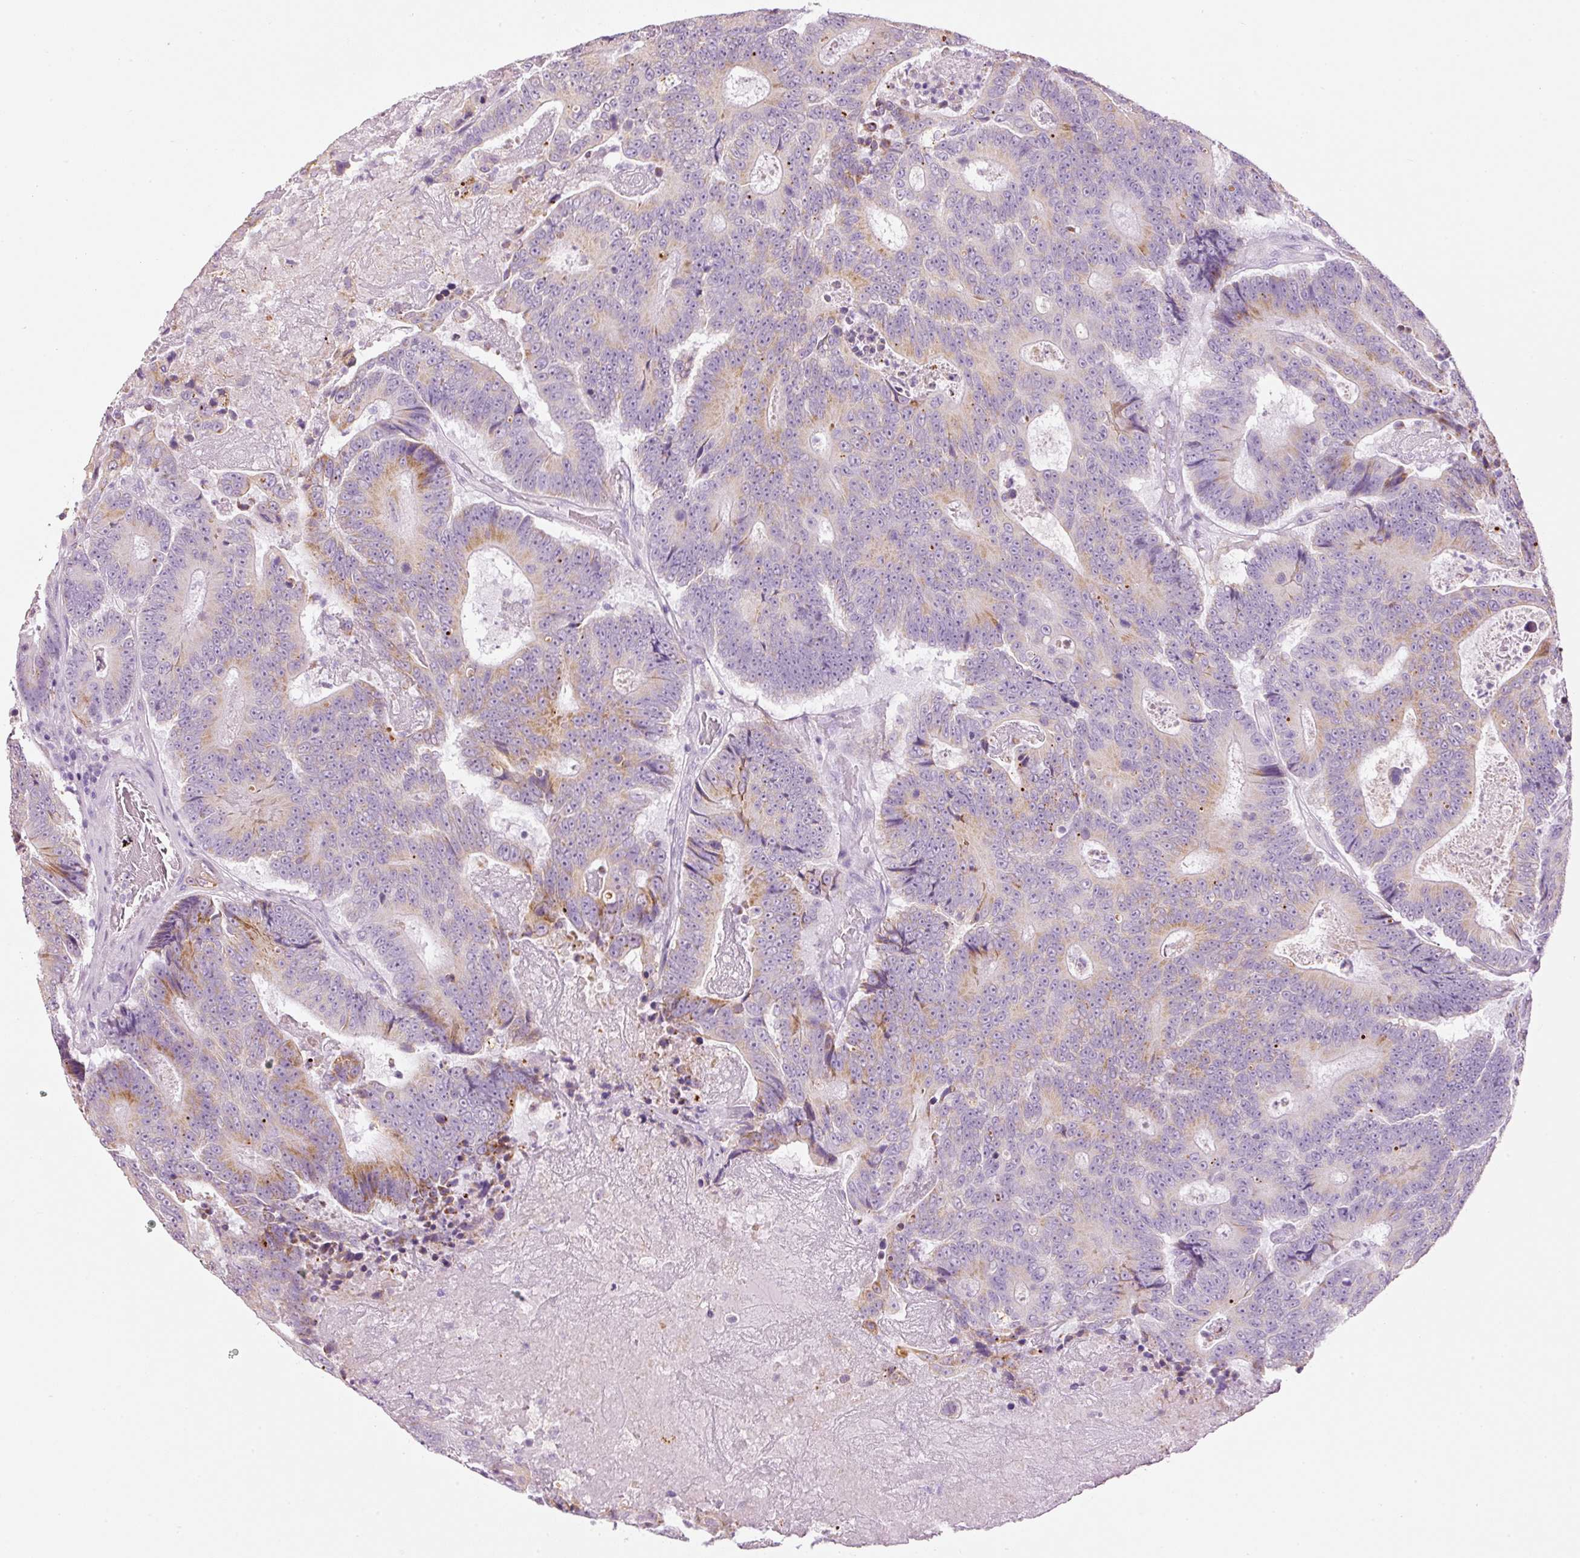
{"staining": {"intensity": "moderate", "quantity": "<25%", "location": "cytoplasmic/membranous"}, "tissue": "colorectal cancer", "cell_type": "Tumor cells", "image_type": "cancer", "snomed": [{"axis": "morphology", "description": "Adenocarcinoma, NOS"}, {"axis": "topography", "description": "Colon"}], "caption": "Moderate cytoplasmic/membranous expression for a protein is appreciated in about <25% of tumor cells of colorectal adenocarcinoma using immunohistochemistry.", "gene": "CARD16", "patient": {"sex": "male", "age": 83}}